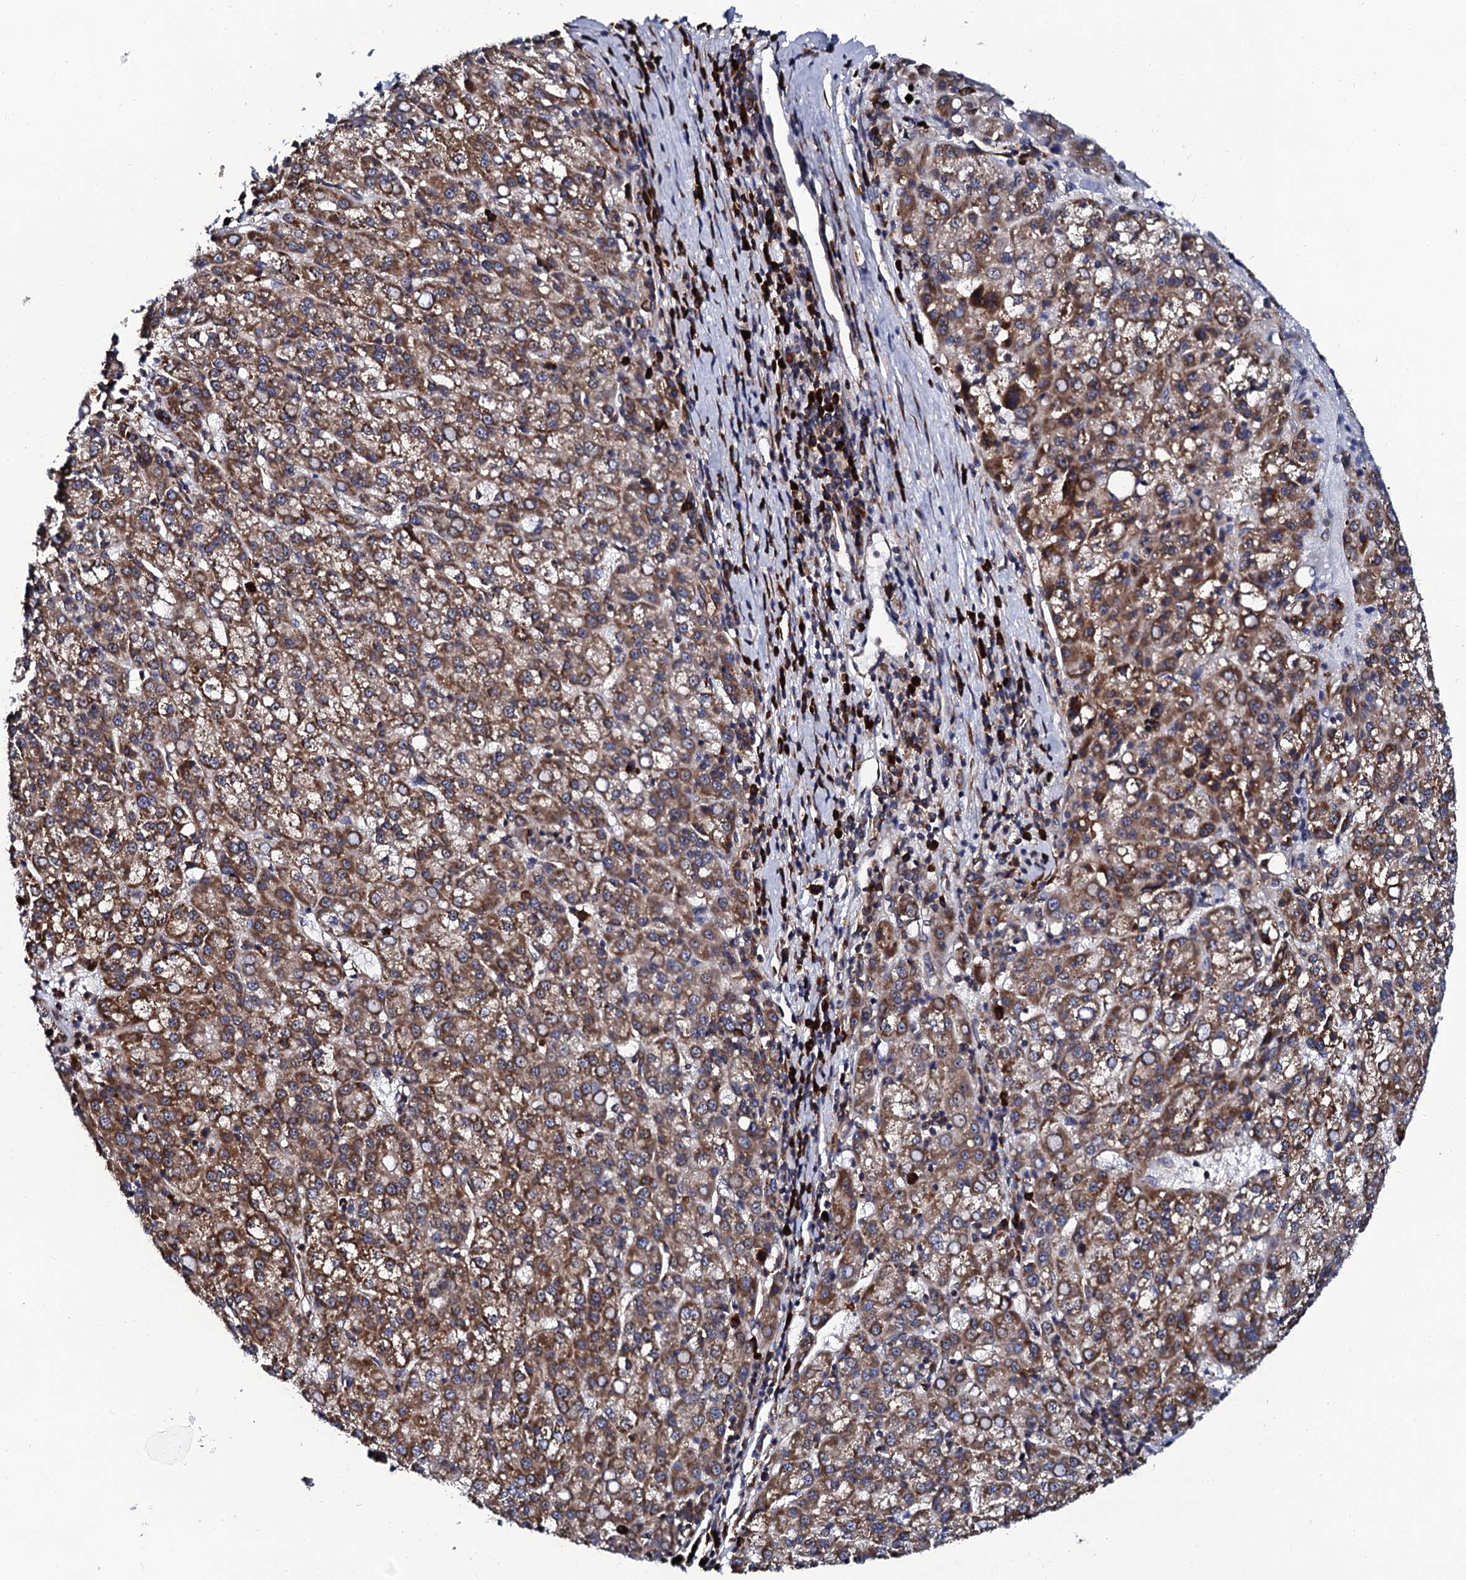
{"staining": {"intensity": "moderate", "quantity": ">75%", "location": "cytoplasmic/membranous"}, "tissue": "liver cancer", "cell_type": "Tumor cells", "image_type": "cancer", "snomed": [{"axis": "morphology", "description": "Carcinoma, Hepatocellular, NOS"}, {"axis": "topography", "description": "Liver"}], "caption": "Immunohistochemistry (IHC) image of liver cancer stained for a protein (brown), which exhibits medium levels of moderate cytoplasmic/membranous positivity in about >75% of tumor cells.", "gene": "SPTY2D1", "patient": {"sex": "female", "age": 58}}